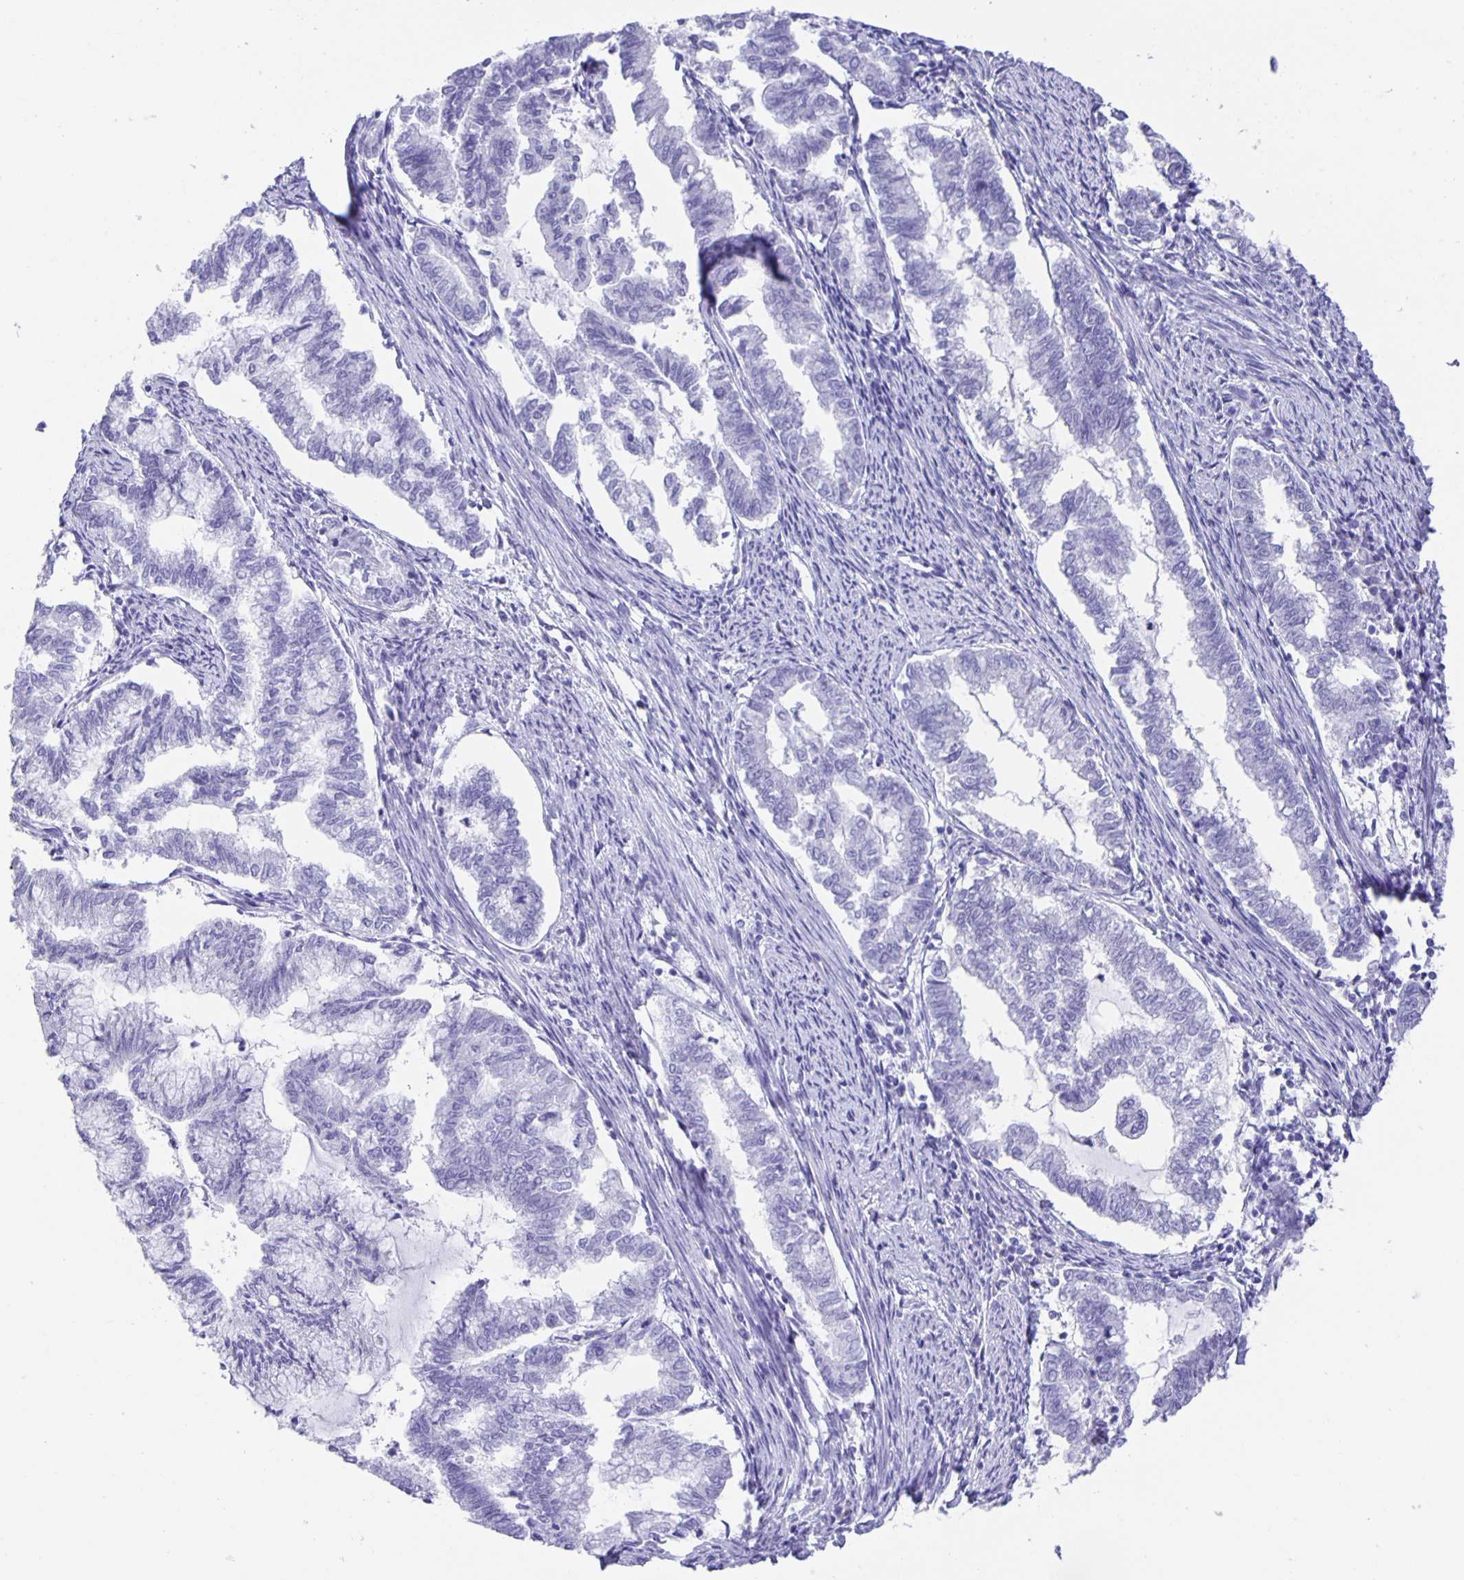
{"staining": {"intensity": "negative", "quantity": "none", "location": "none"}, "tissue": "endometrial cancer", "cell_type": "Tumor cells", "image_type": "cancer", "snomed": [{"axis": "morphology", "description": "Adenocarcinoma, NOS"}, {"axis": "topography", "description": "Endometrium"}], "caption": "DAB (3,3'-diaminobenzidine) immunohistochemical staining of endometrial cancer reveals no significant staining in tumor cells.", "gene": "GUCA2A", "patient": {"sex": "female", "age": 79}}